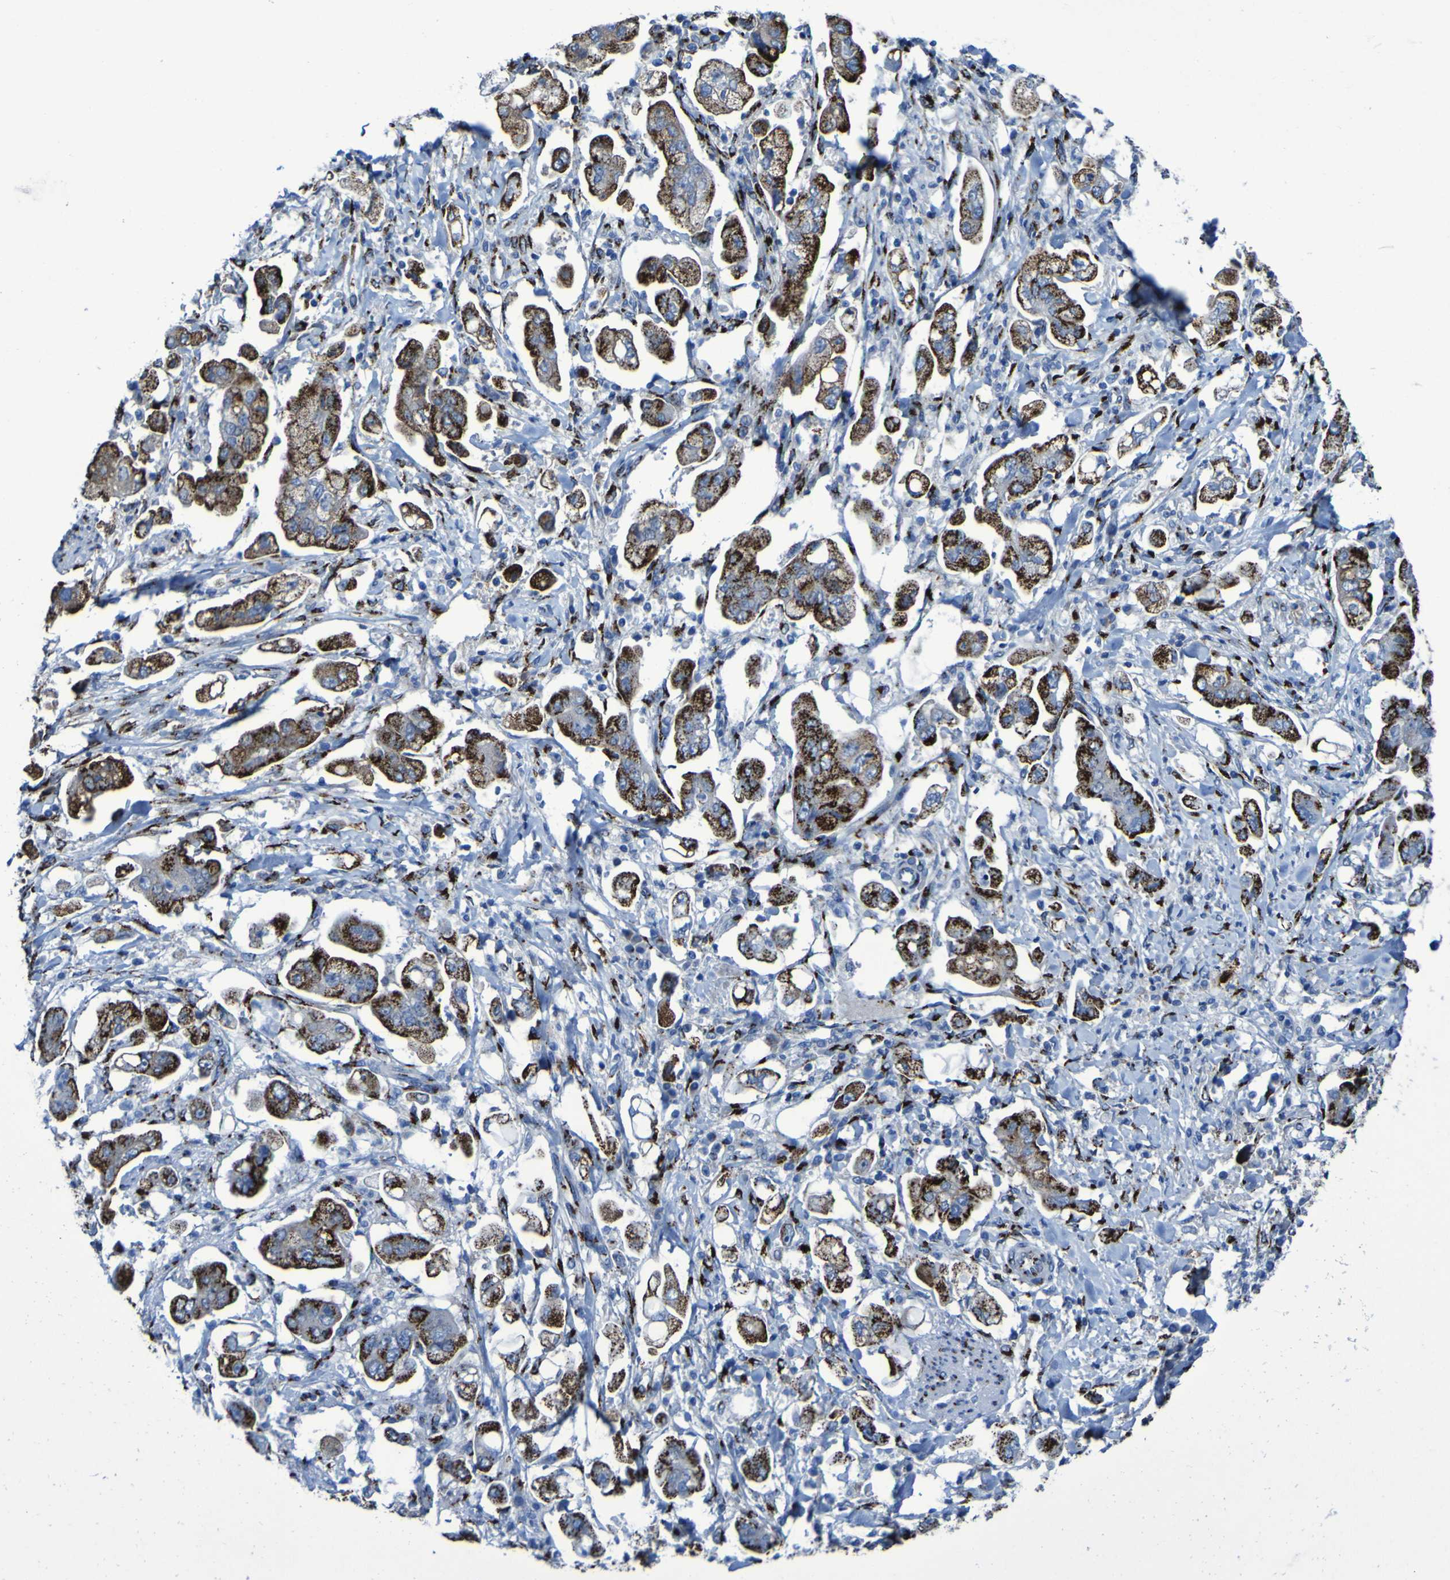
{"staining": {"intensity": "strong", "quantity": ">75%", "location": "cytoplasmic/membranous"}, "tissue": "stomach cancer", "cell_type": "Tumor cells", "image_type": "cancer", "snomed": [{"axis": "morphology", "description": "Adenocarcinoma, NOS"}, {"axis": "topography", "description": "Stomach"}], "caption": "Immunohistochemical staining of adenocarcinoma (stomach) exhibits strong cytoplasmic/membranous protein expression in about >75% of tumor cells.", "gene": "GOLM1", "patient": {"sex": "male", "age": 62}}